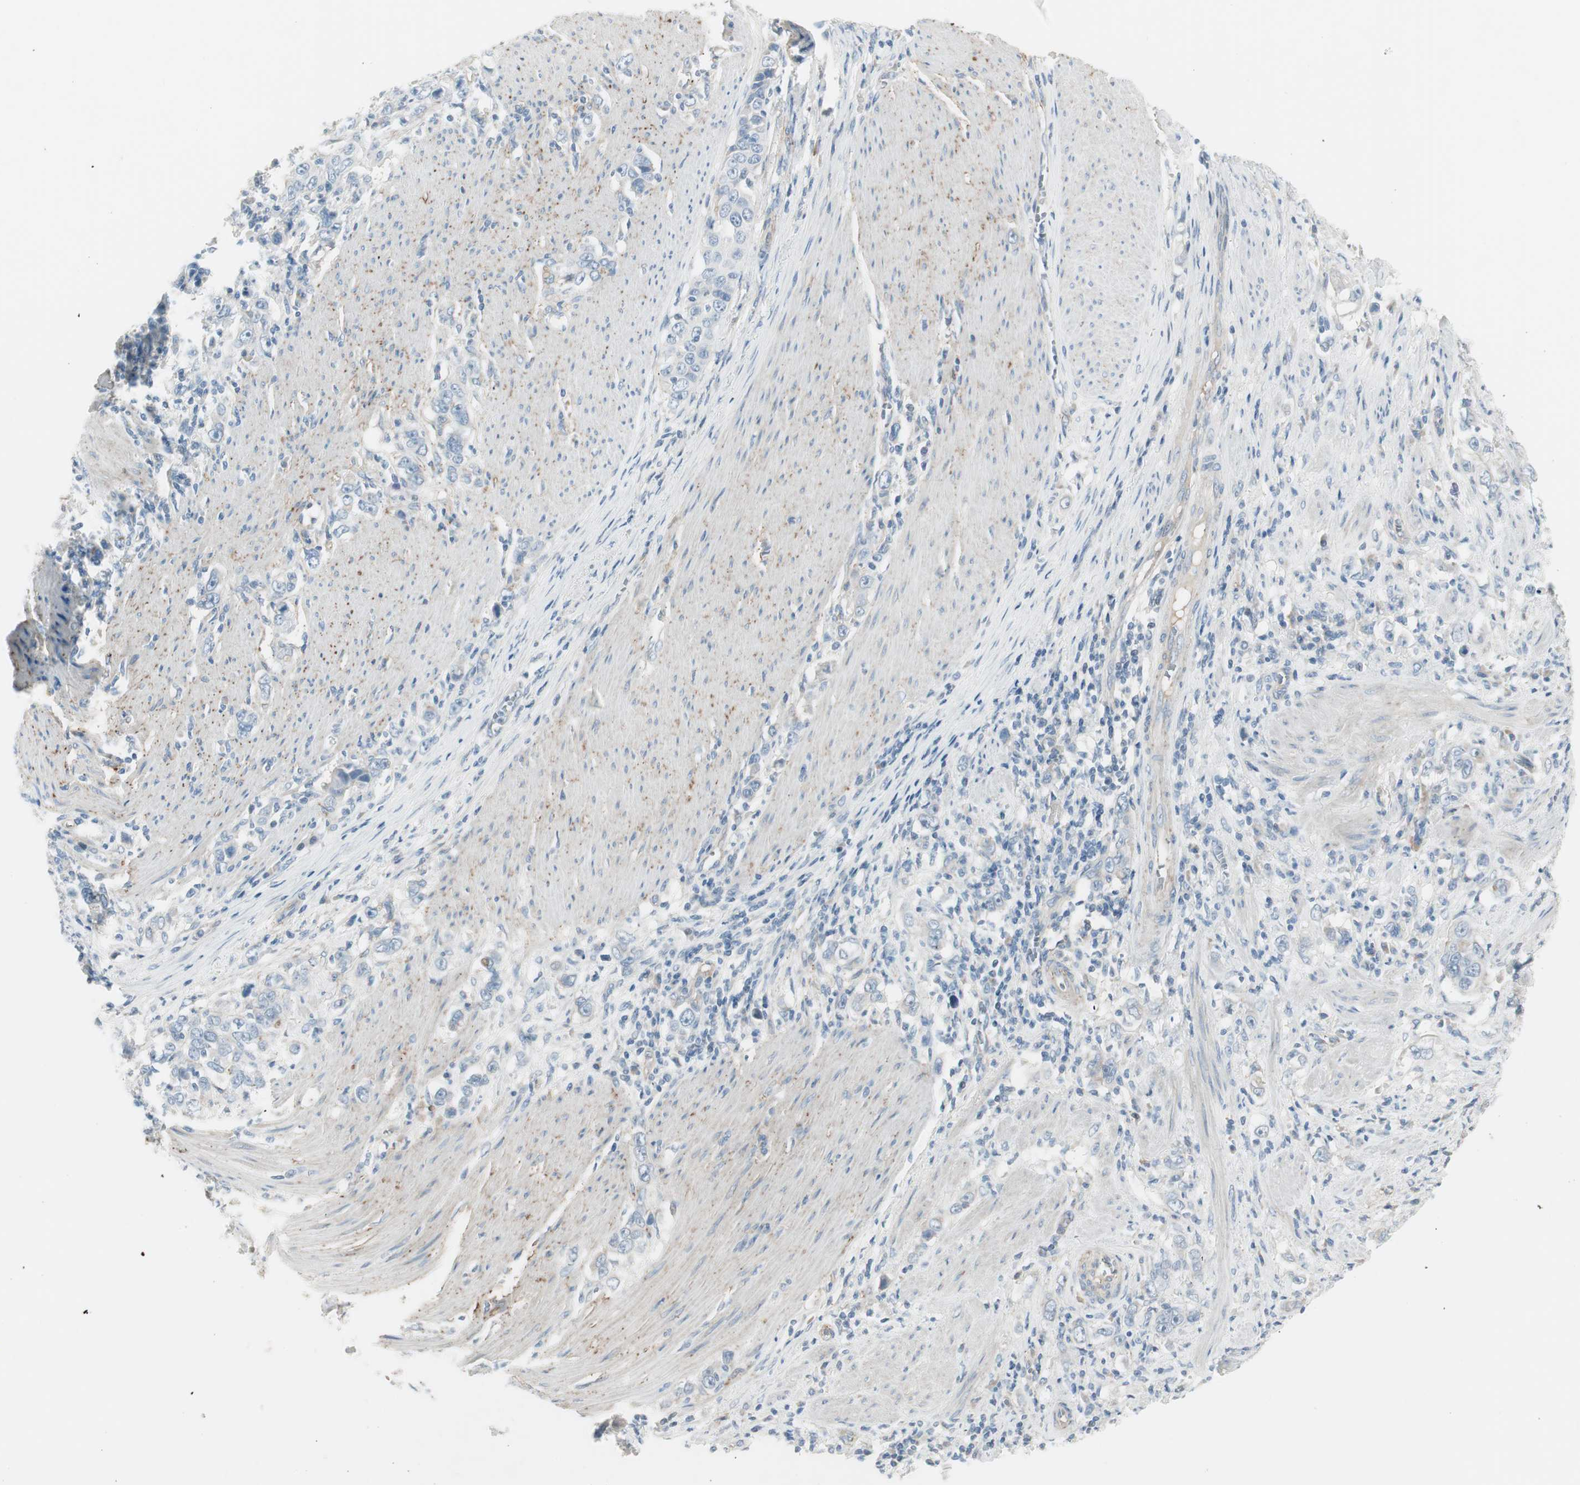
{"staining": {"intensity": "negative", "quantity": "none", "location": "none"}, "tissue": "stomach cancer", "cell_type": "Tumor cells", "image_type": "cancer", "snomed": [{"axis": "morphology", "description": "Adenocarcinoma, NOS"}, {"axis": "topography", "description": "Stomach, lower"}], "caption": "Tumor cells are negative for brown protein staining in adenocarcinoma (stomach).", "gene": "CACNA2D1", "patient": {"sex": "female", "age": 72}}